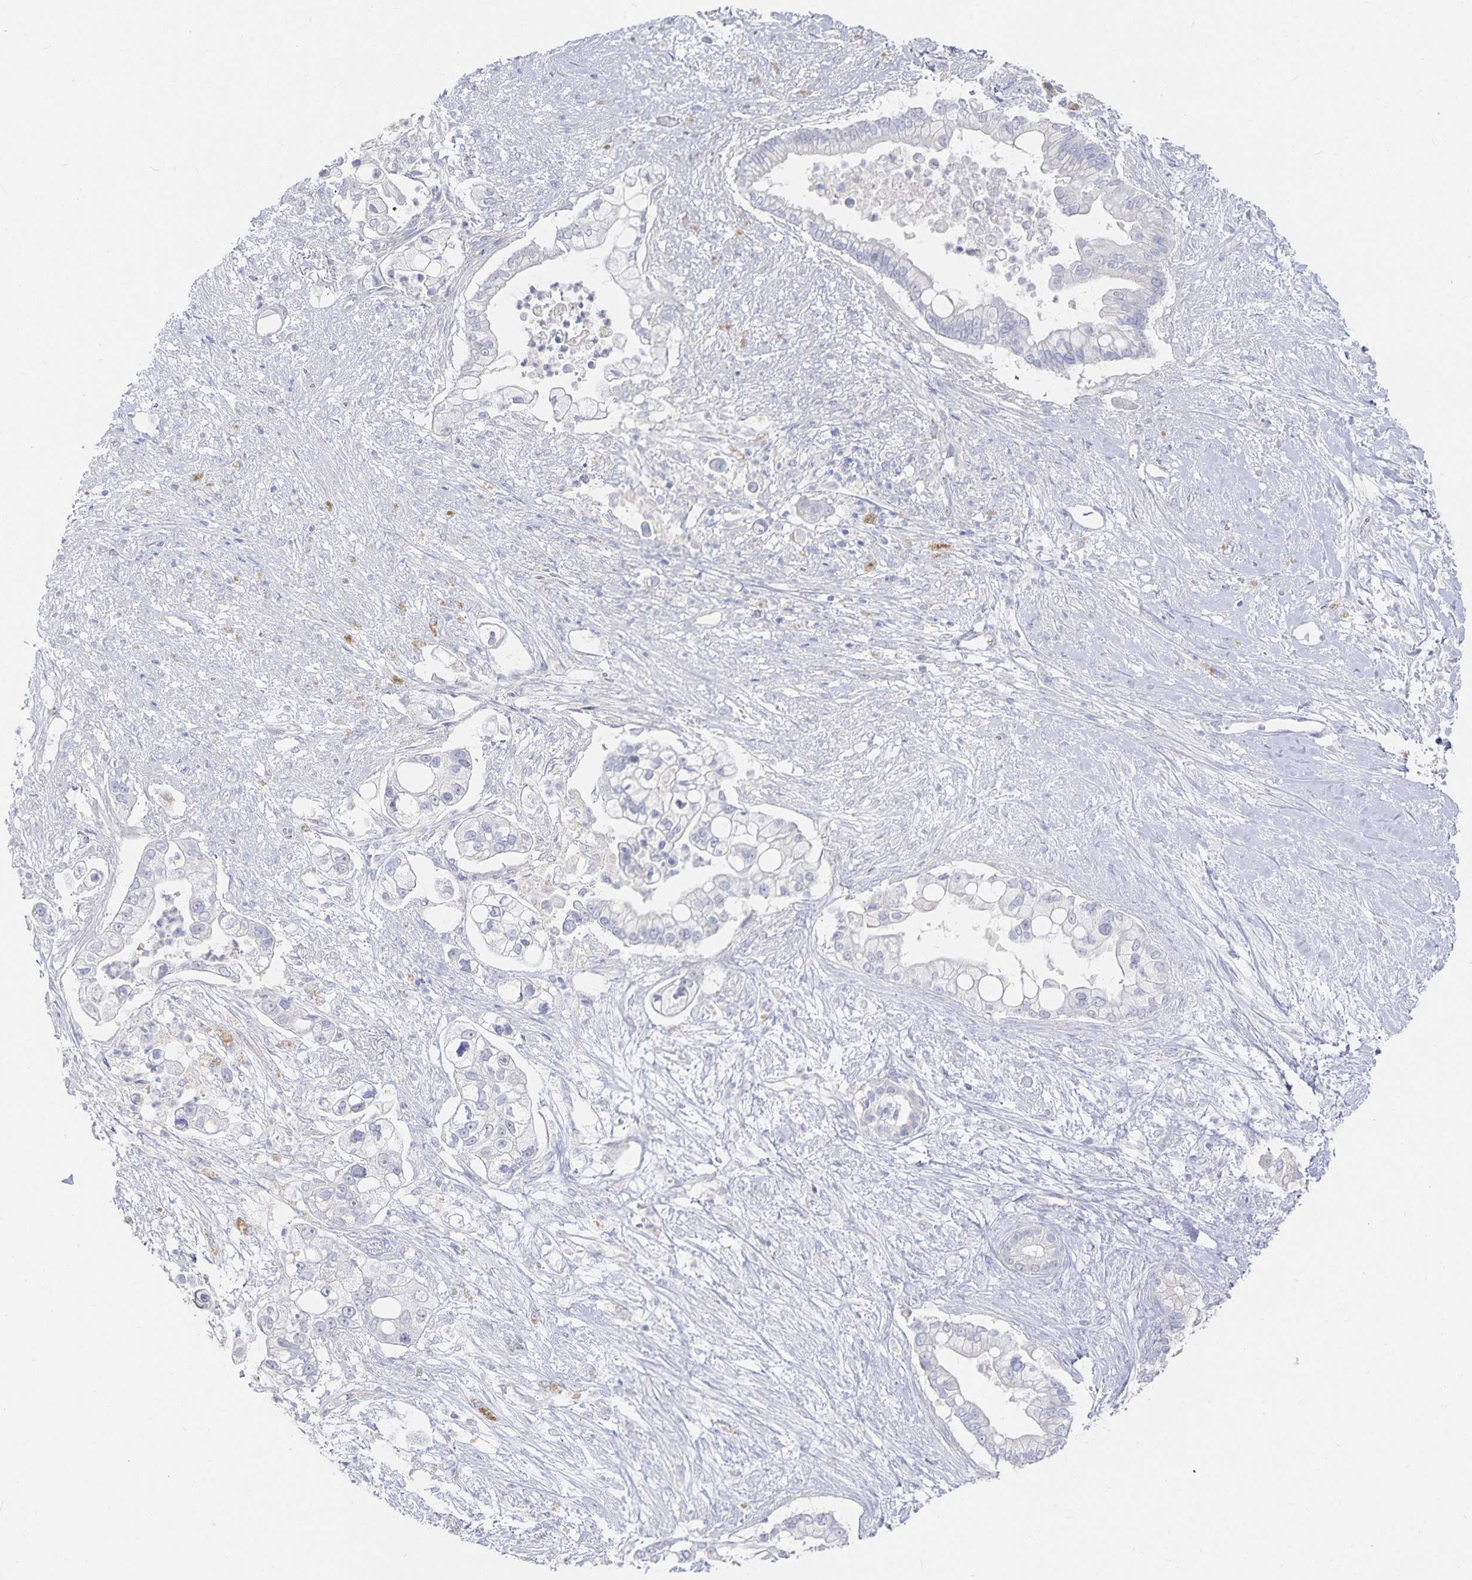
{"staining": {"intensity": "negative", "quantity": "none", "location": "none"}, "tissue": "pancreatic cancer", "cell_type": "Tumor cells", "image_type": "cancer", "snomed": [{"axis": "morphology", "description": "Adenocarcinoma, NOS"}, {"axis": "topography", "description": "Pancreas"}], "caption": "The IHC histopathology image has no significant expression in tumor cells of pancreatic cancer (adenocarcinoma) tissue.", "gene": "DNAH9", "patient": {"sex": "female", "age": 69}}